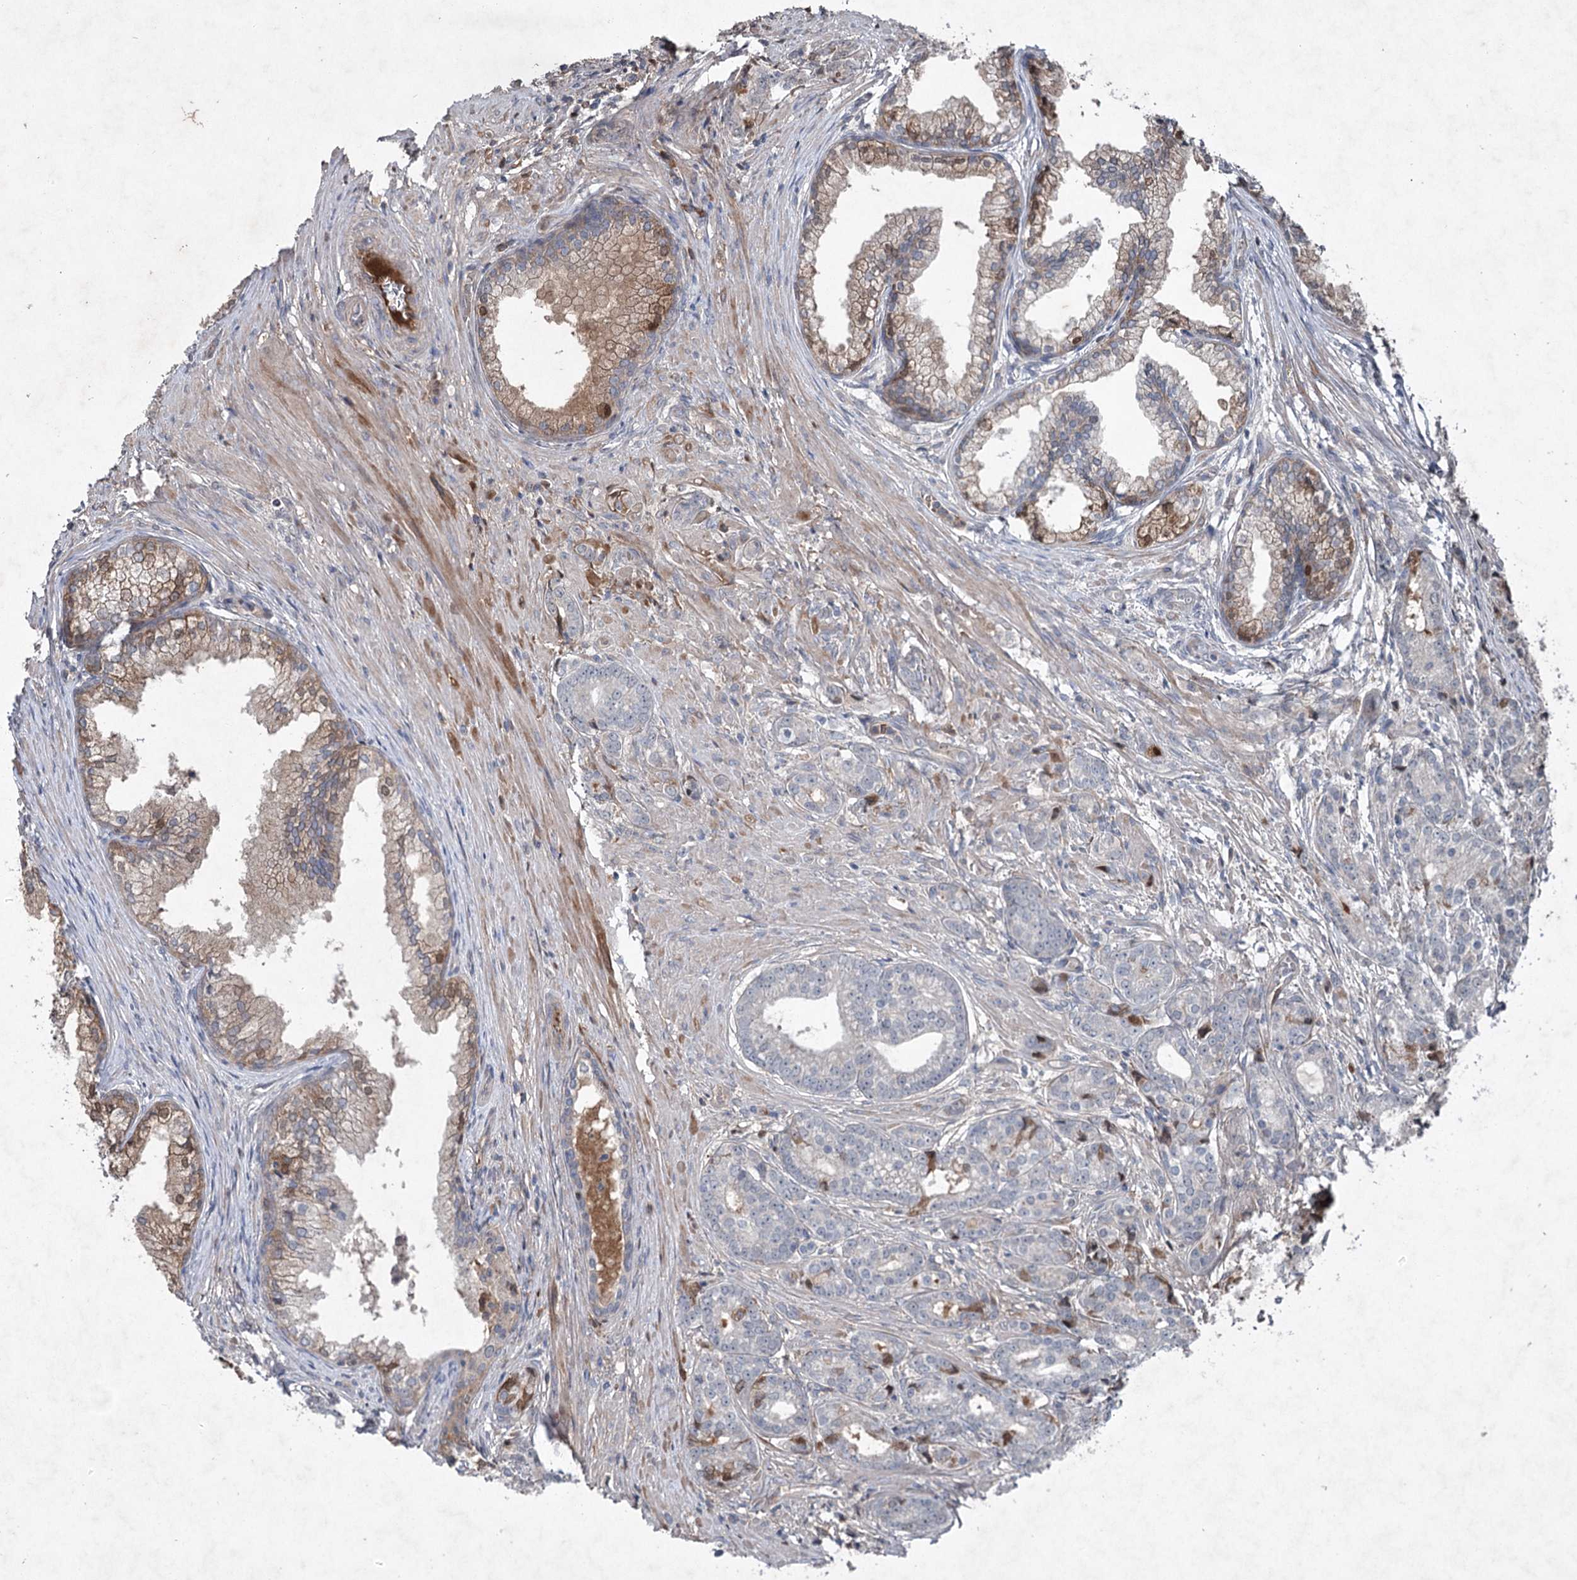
{"staining": {"intensity": "negative", "quantity": "none", "location": "none"}, "tissue": "prostate cancer", "cell_type": "Tumor cells", "image_type": "cancer", "snomed": [{"axis": "morphology", "description": "Adenocarcinoma, Low grade"}, {"axis": "topography", "description": "Prostate"}], "caption": "IHC of prostate adenocarcinoma (low-grade) reveals no expression in tumor cells.", "gene": "PGLYRP2", "patient": {"sex": "male", "age": 71}}